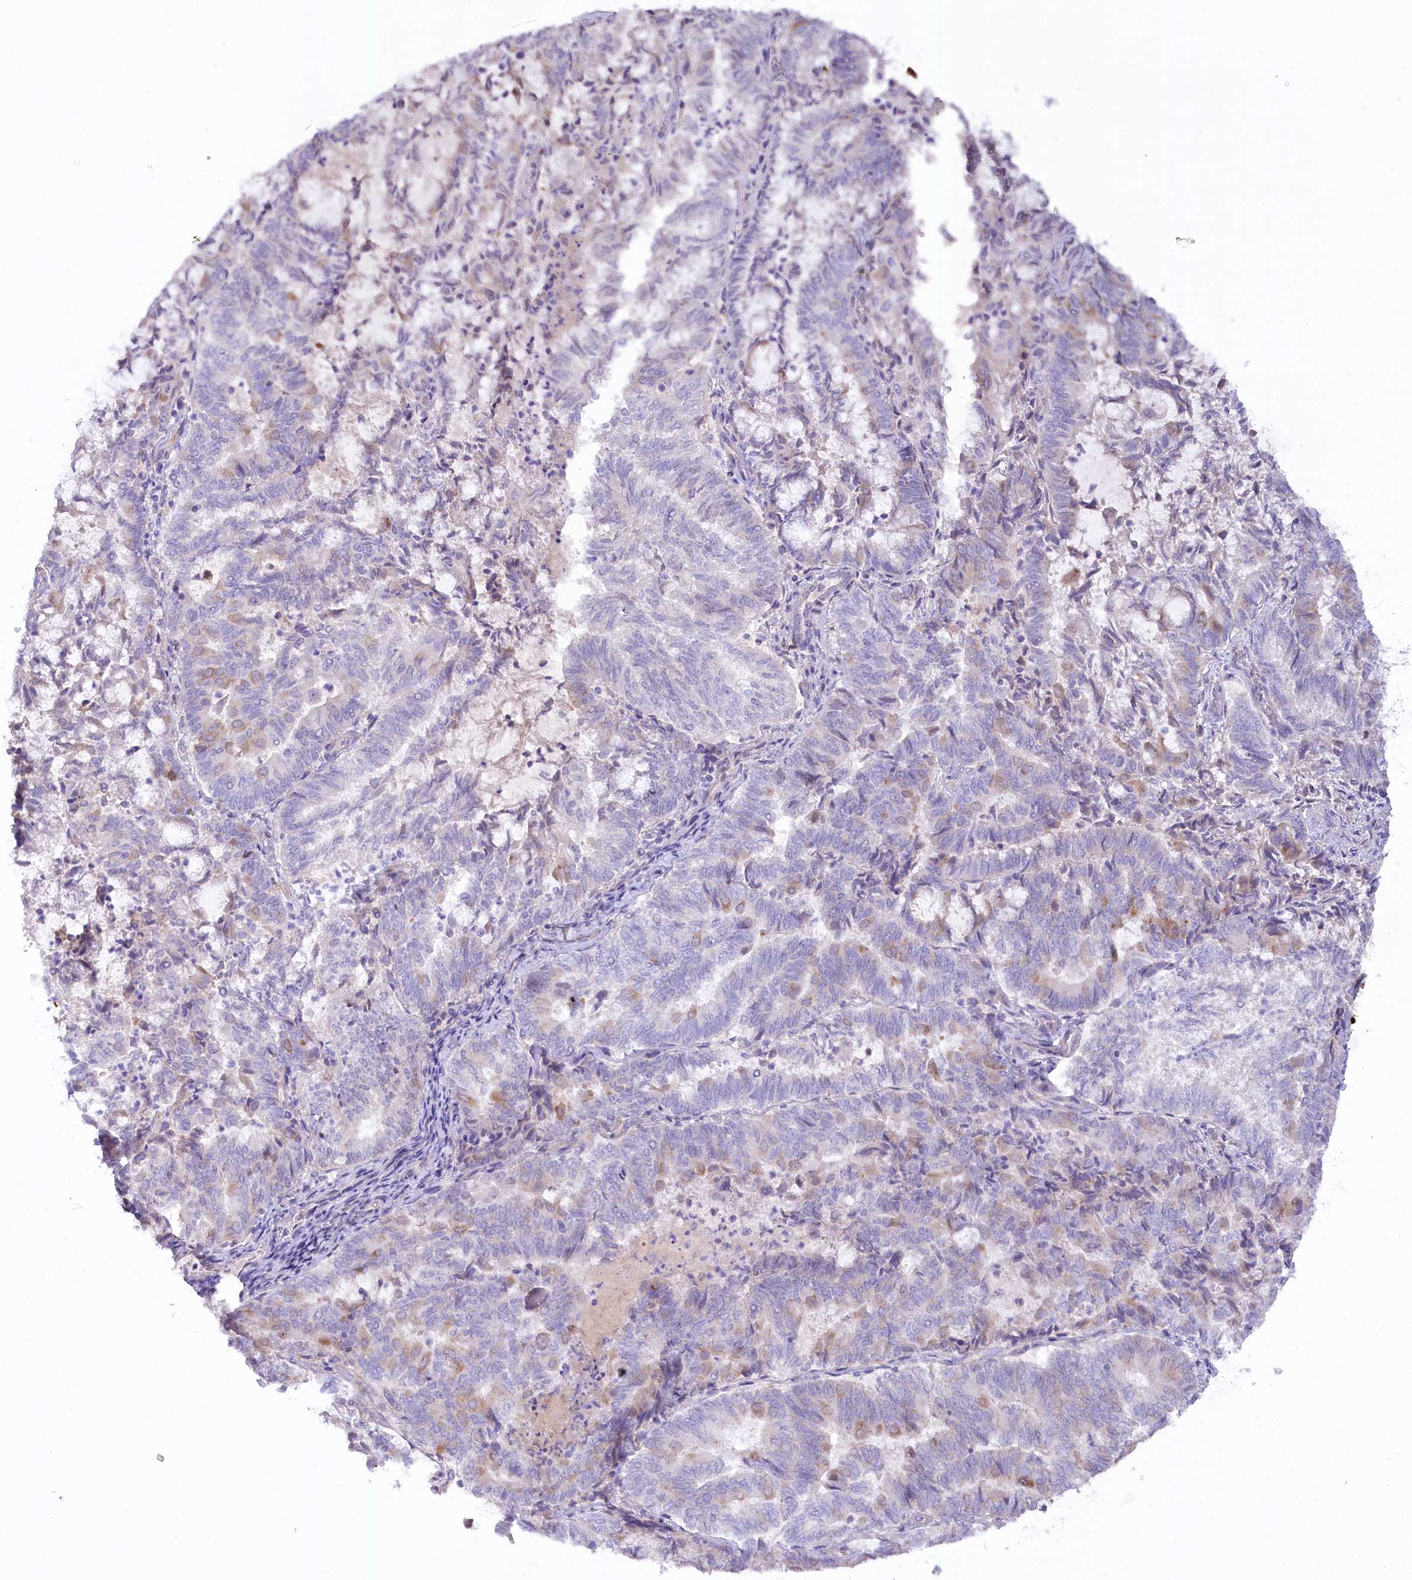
{"staining": {"intensity": "weak", "quantity": "25%-75%", "location": "cytoplasmic/membranous"}, "tissue": "endometrial cancer", "cell_type": "Tumor cells", "image_type": "cancer", "snomed": [{"axis": "morphology", "description": "Adenocarcinoma, NOS"}, {"axis": "topography", "description": "Endometrium"}], "caption": "Tumor cells reveal low levels of weak cytoplasmic/membranous expression in about 25%-75% of cells in endometrial adenocarcinoma. (IHC, brightfield microscopy, high magnification).", "gene": "MYOZ1", "patient": {"sex": "female", "age": 80}}